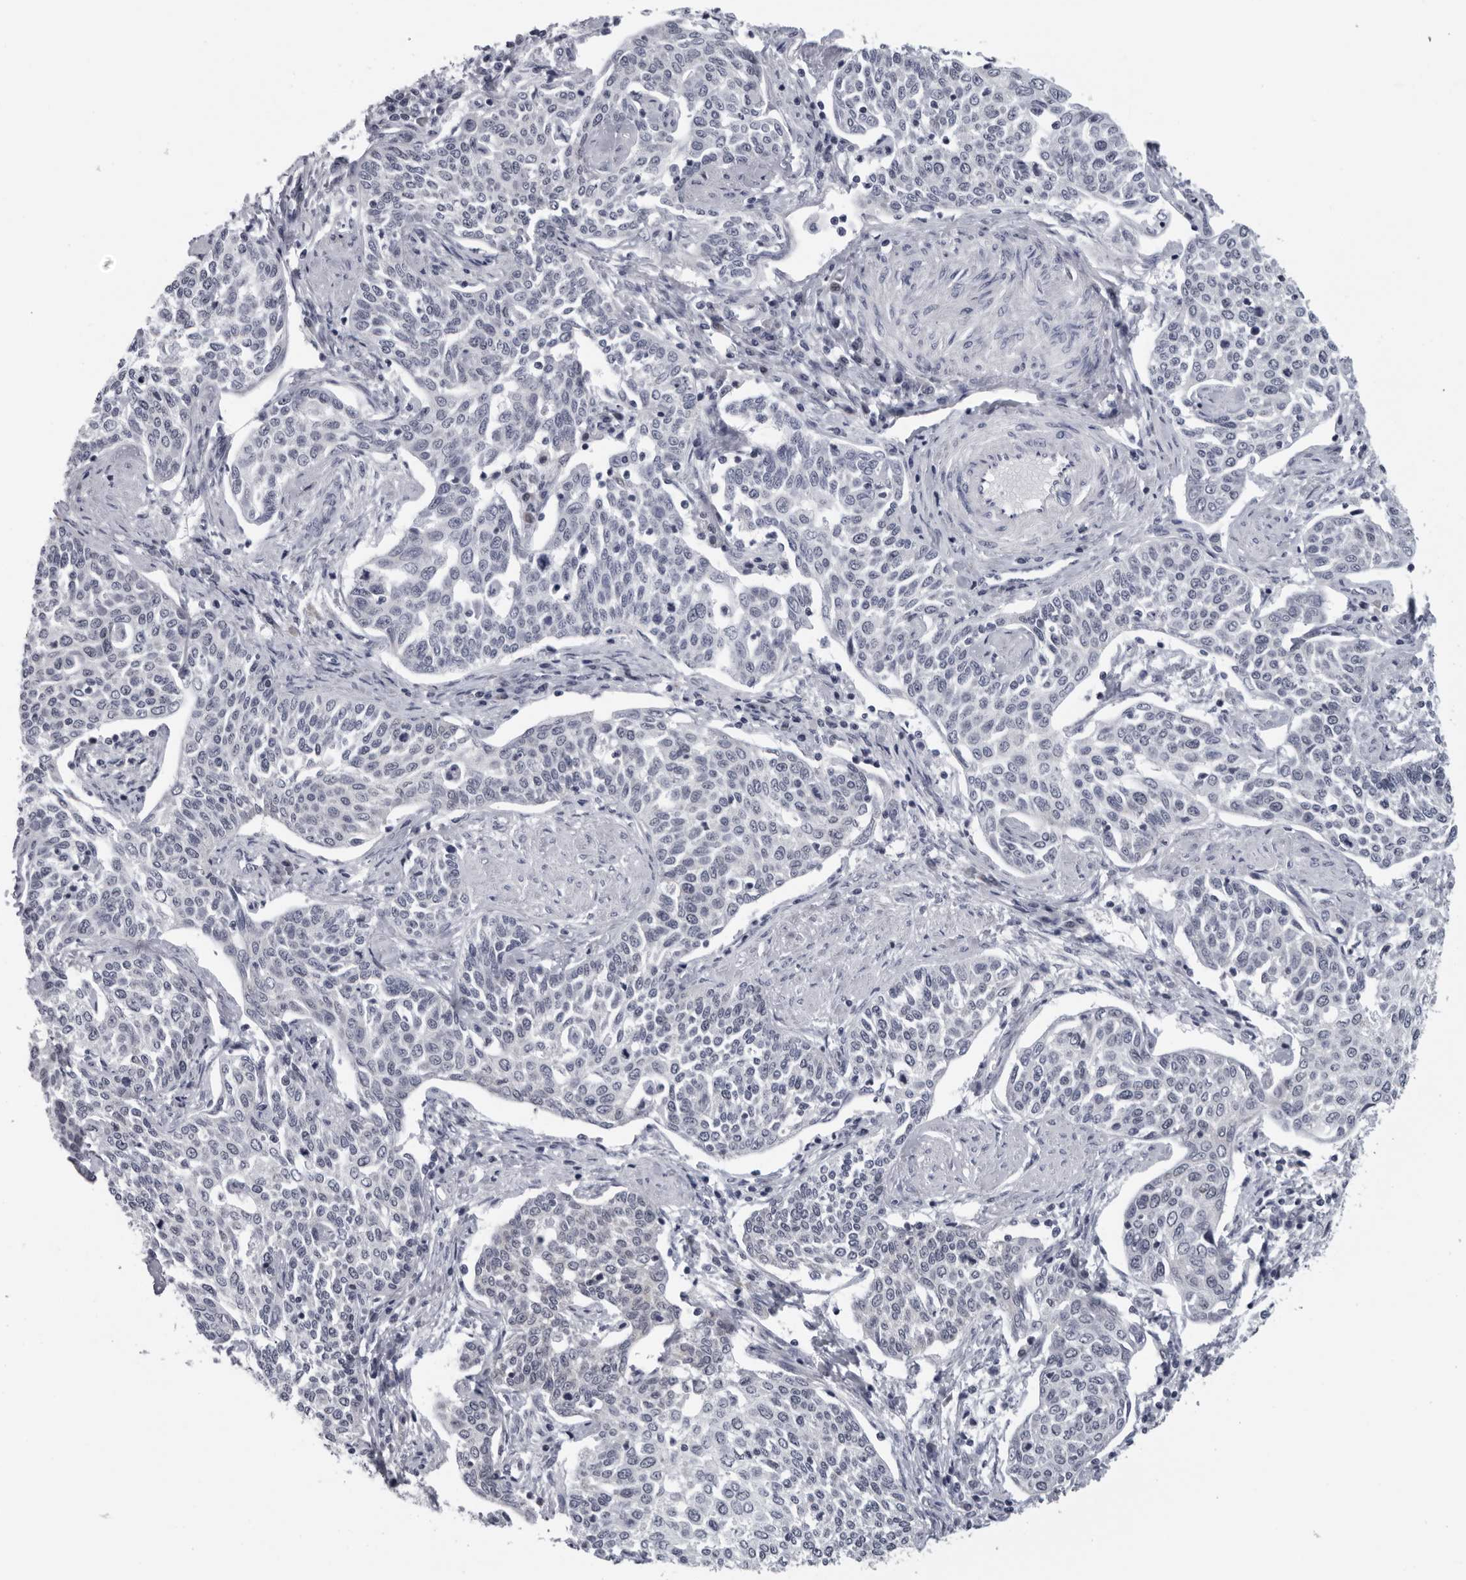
{"staining": {"intensity": "negative", "quantity": "none", "location": "none"}, "tissue": "cervical cancer", "cell_type": "Tumor cells", "image_type": "cancer", "snomed": [{"axis": "morphology", "description": "Squamous cell carcinoma, NOS"}, {"axis": "topography", "description": "Cervix"}], "caption": "High power microscopy histopathology image of an immunohistochemistry micrograph of cervical cancer, revealing no significant staining in tumor cells. (Stains: DAB IHC with hematoxylin counter stain, Microscopy: brightfield microscopy at high magnification).", "gene": "CPT2", "patient": {"sex": "female", "age": 34}}